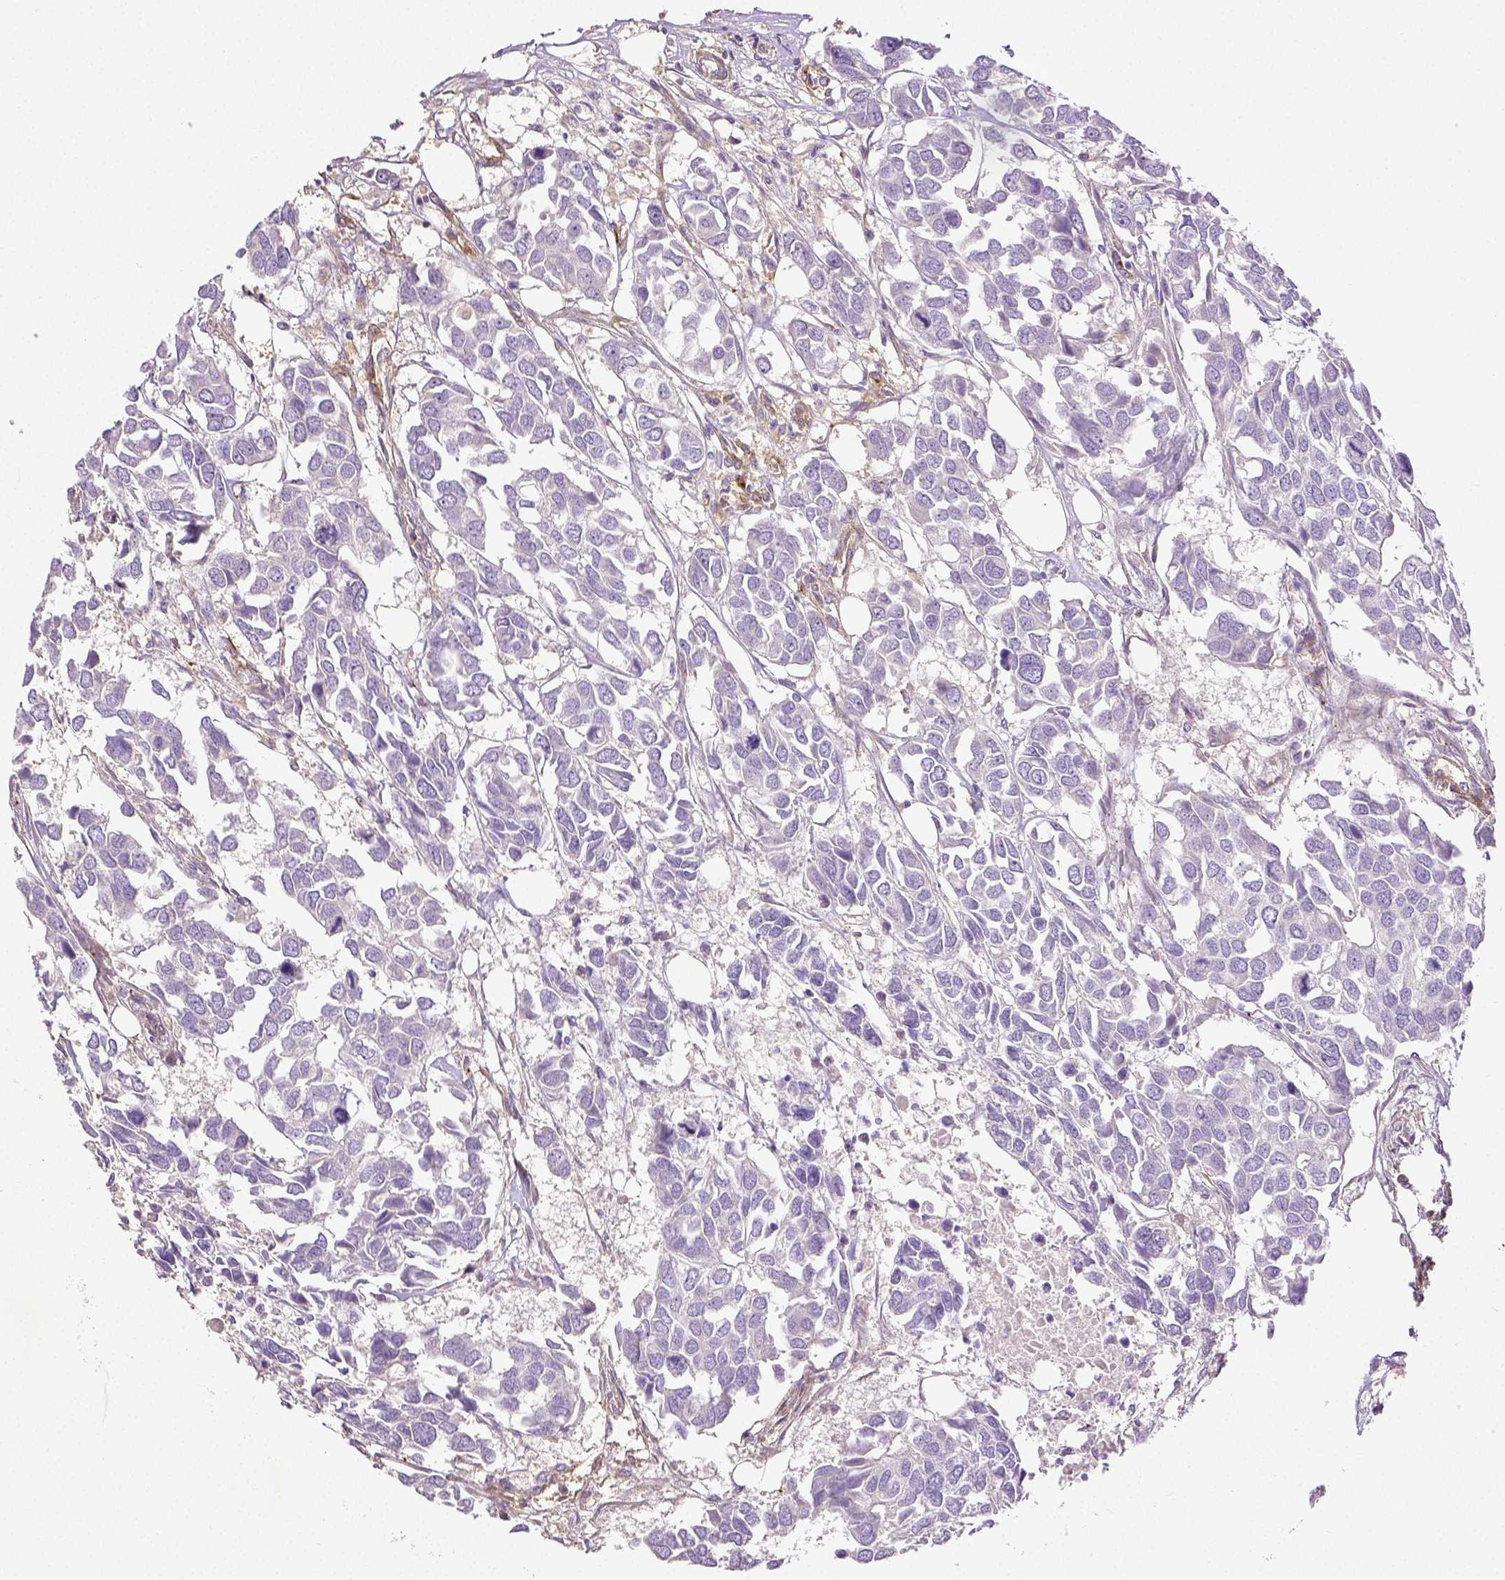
{"staining": {"intensity": "negative", "quantity": "none", "location": "none"}, "tissue": "breast cancer", "cell_type": "Tumor cells", "image_type": "cancer", "snomed": [{"axis": "morphology", "description": "Duct carcinoma"}, {"axis": "topography", "description": "Breast"}], "caption": "A high-resolution micrograph shows immunohistochemistry staining of breast cancer, which exhibits no significant positivity in tumor cells. (Immunohistochemistry (ihc), brightfield microscopy, high magnification).", "gene": "THY1", "patient": {"sex": "female", "age": 83}}